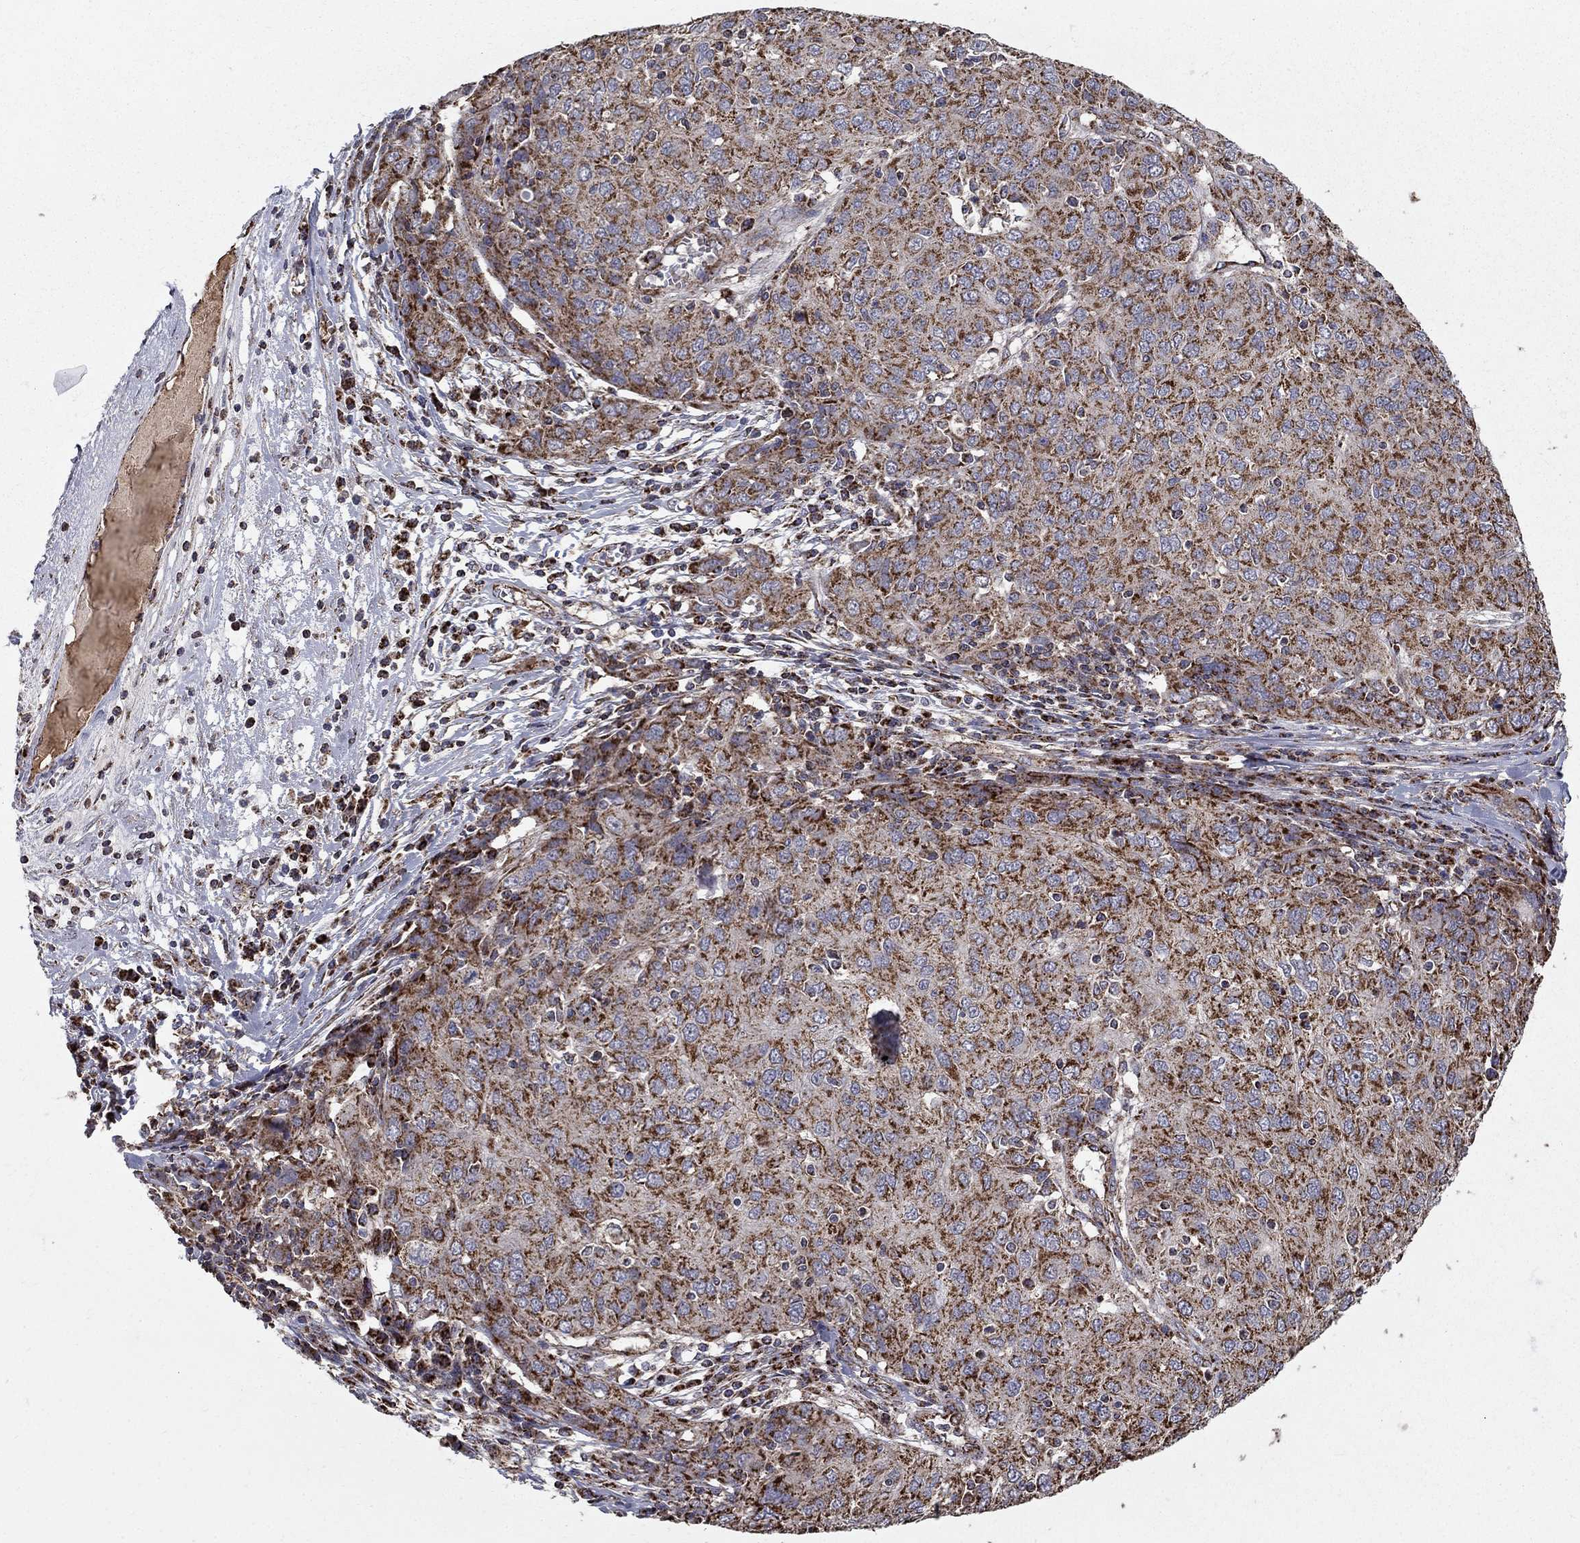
{"staining": {"intensity": "strong", "quantity": "25%-75%", "location": "cytoplasmic/membranous"}, "tissue": "ovarian cancer", "cell_type": "Tumor cells", "image_type": "cancer", "snomed": [{"axis": "morphology", "description": "Carcinoma, endometroid"}, {"axis": "topography", "description": "Ovary"}], "caption": "Immunohistochemistry histopathology image of neoplastic tissue: human endometroid carcinoma (ovarian) stained using immunohistochemistry (IHC) reveals high levels of strong protein expression localized specifically in the cytoplasmic/membranous of tumor cells, appearing as a cytoplasmic/membranous brown color.", "gene": "NDUFS8", "patient": {"sex": "female", "age": 50}}